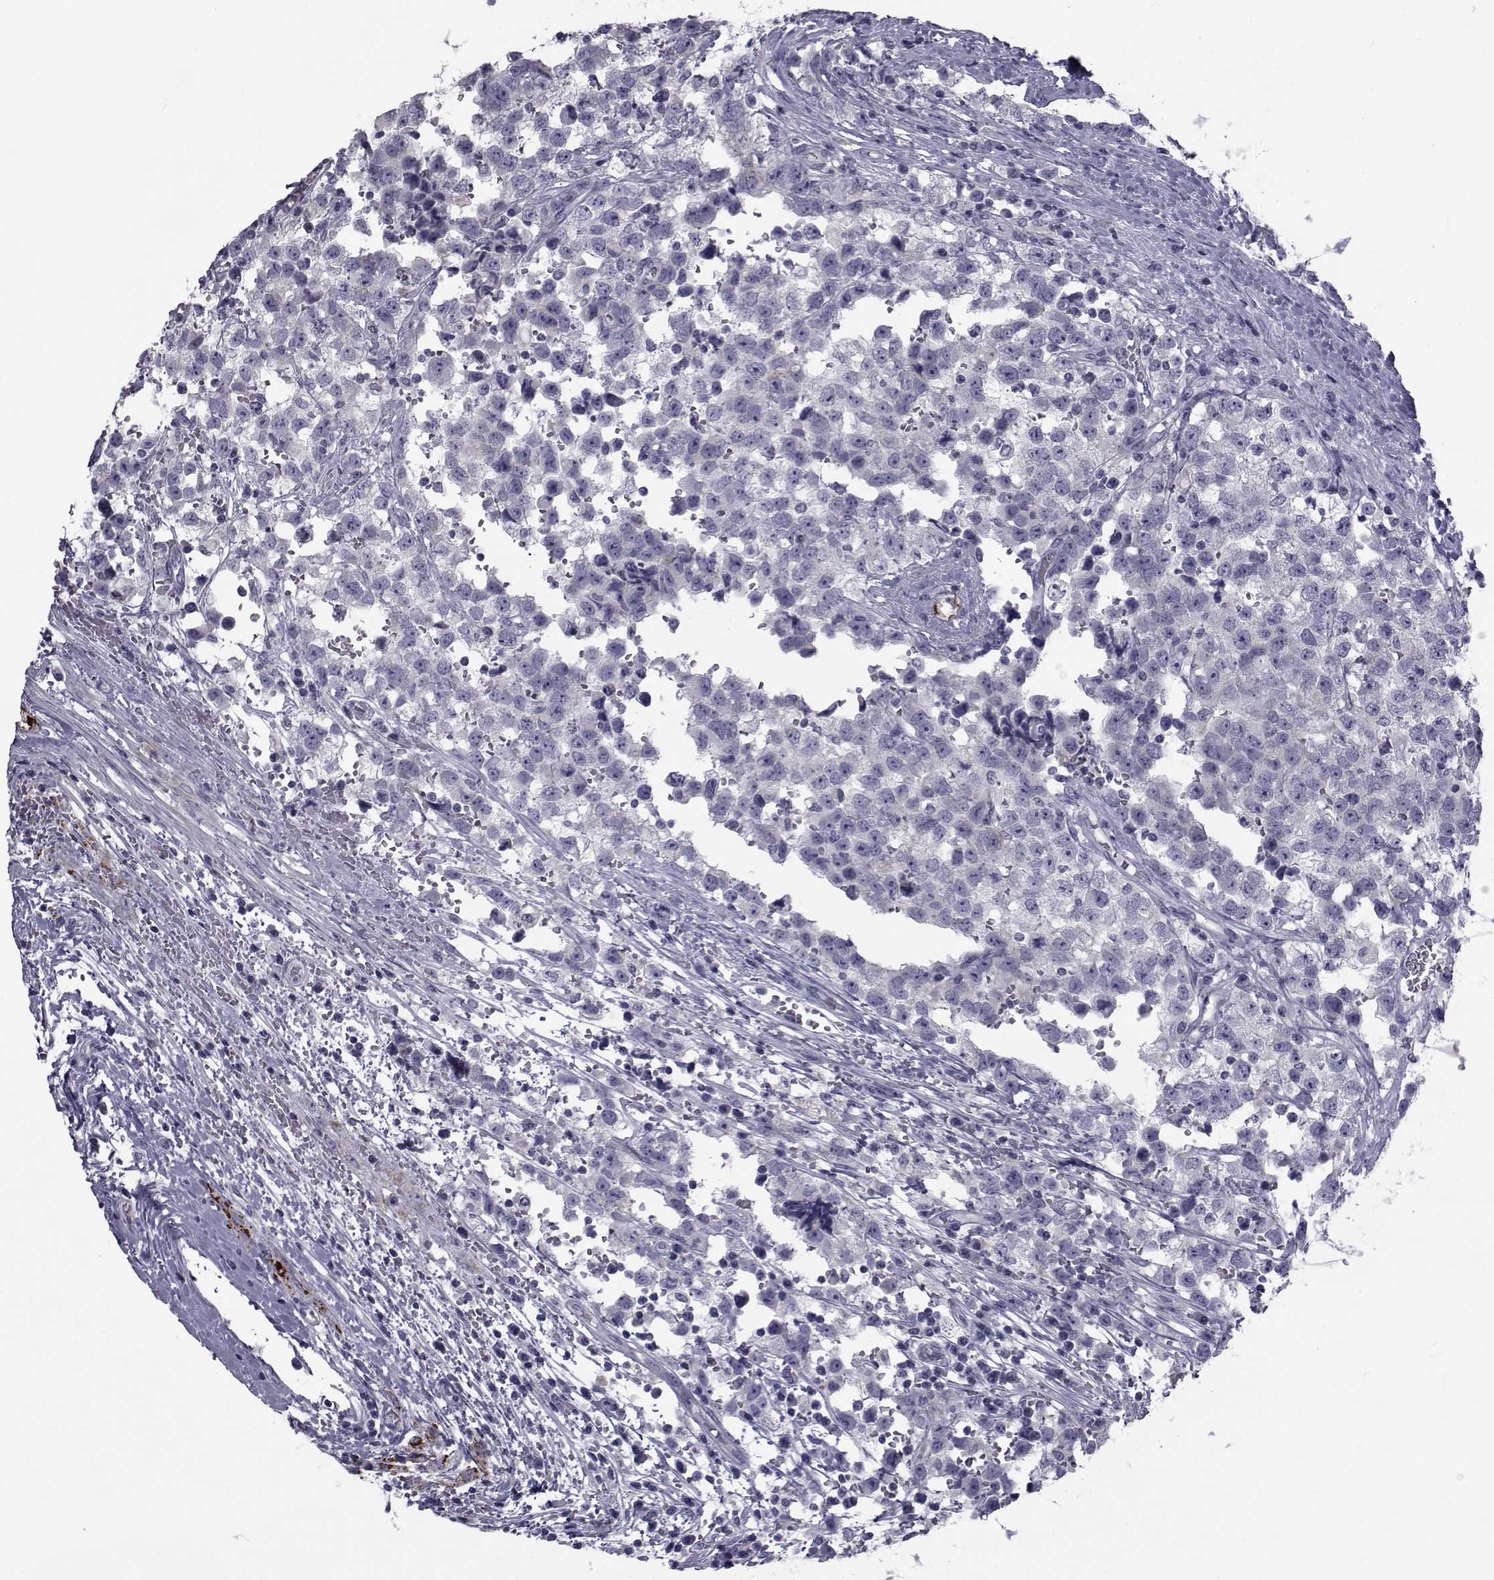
{"staining": {"intensity": "negative", "quantity": "none", "location": "none"}, "tissue": "testis cancer", "cell_type": "Tumor cells", "image_type": "cancer", "snomed": [{"axis": "morphology", "description": "Seminoma, NOS"}, {"axis": "topography", "description": "Testis"}], "caption": "Tumor cells are negative for protein expression in human testis seminoma.", "gene": "FDXR", "patient": {"sex": "male", "age": 34}}